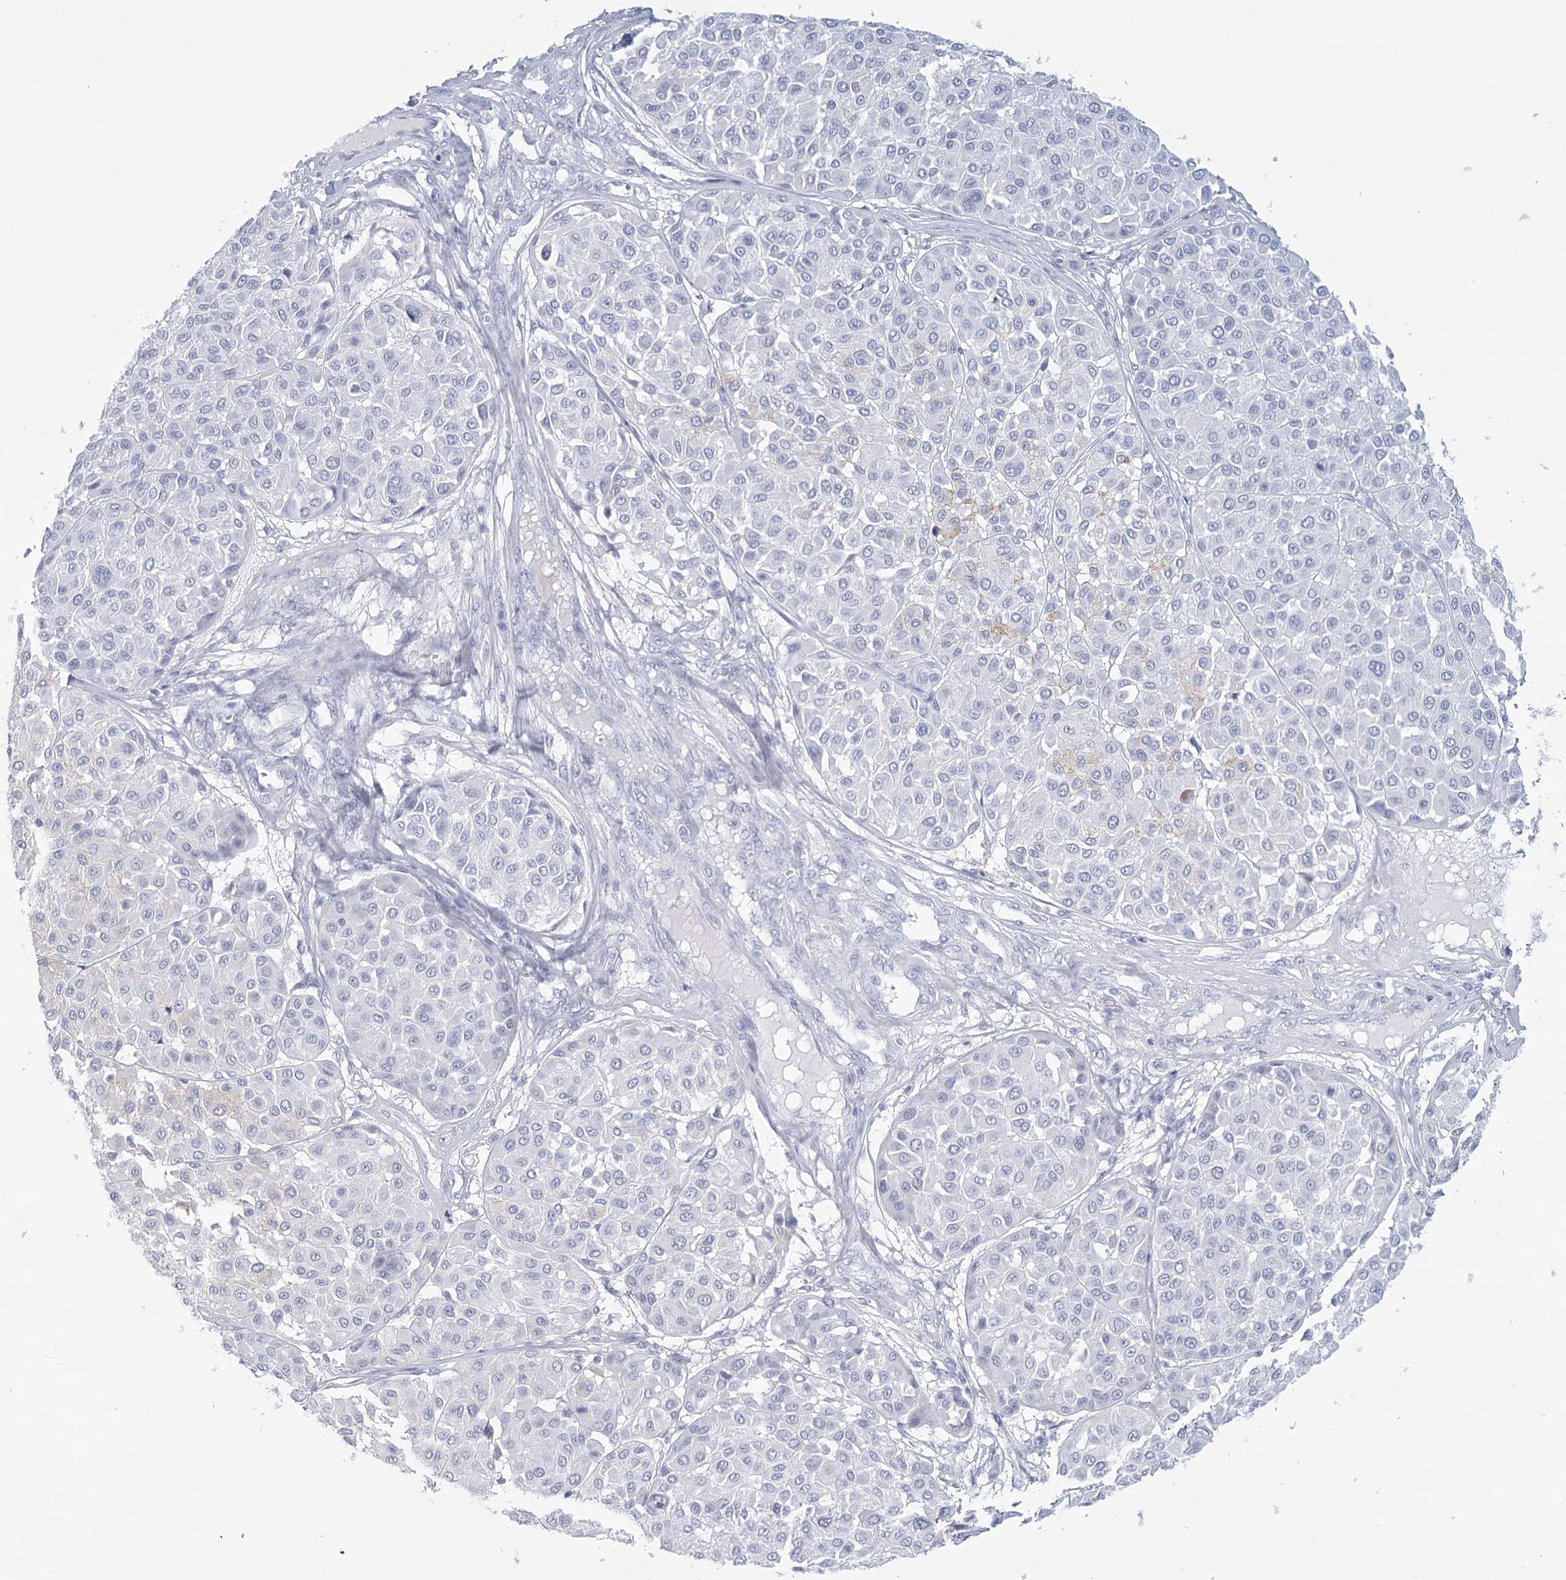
{"staining": {"intensity": "negative", "quantity": "none", "location": "none"}, "tissue": "melanoma", "cell_type": "Tumor cells", "image_type": "cancer", "snomed": [{"axis": "morphology", "description": "Malignant melanoma, Metastatic site"}, {"axis": "topography", "description": "Soft tissue"}], "caption": "An IHC histopathology image of melanoma is shown. There is no staining in tumor cells of melanoma. Brightfield microscopy of immunohistochemistry (IHC) stained with DAB (brown) and hematoxylin (blue), captured at high magnification.", "gene": "WNT8B", "patient": {"sex": "male", "age": 41}}